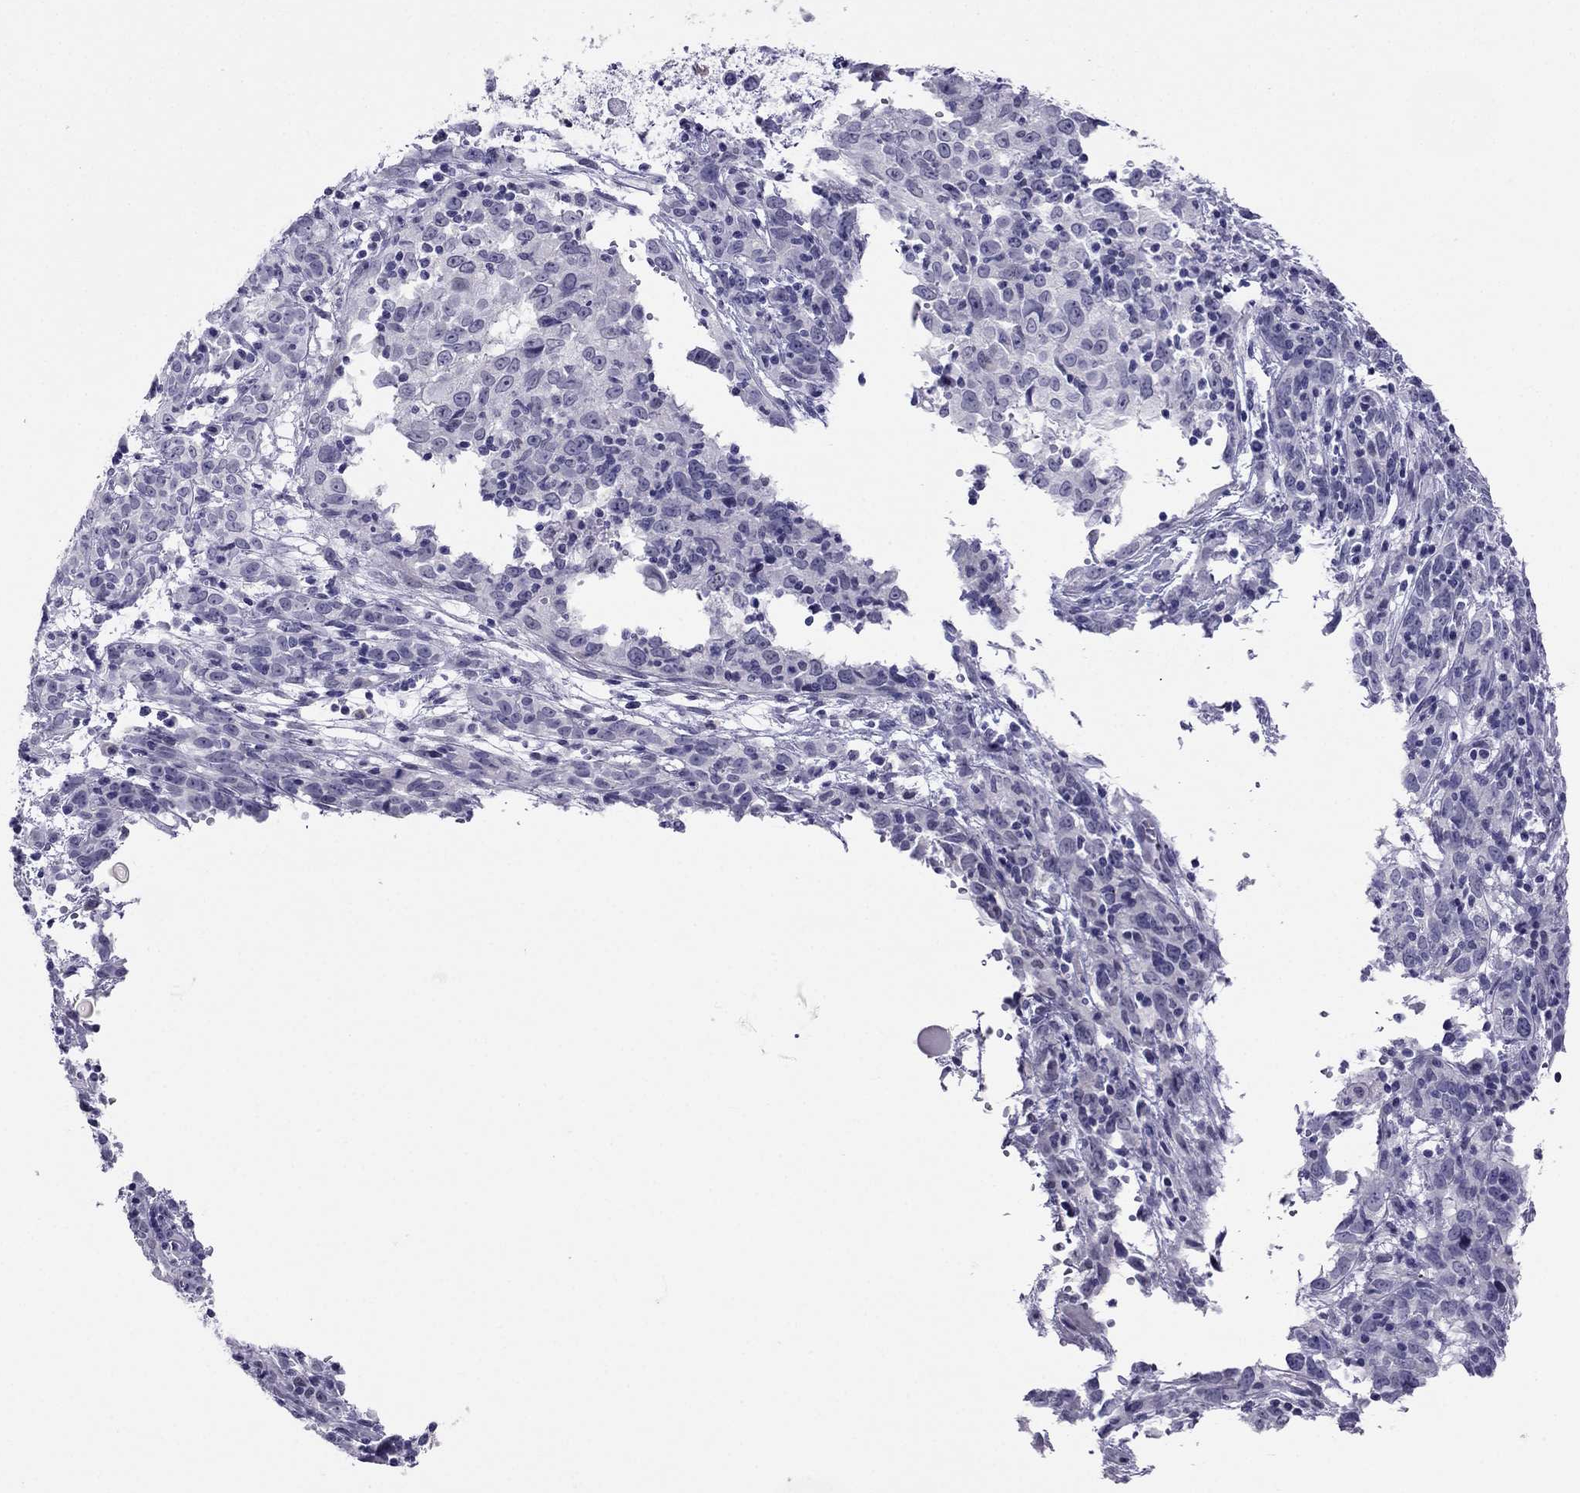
{"staining": {"intensity": "negative", "quantity": "none", "location": "none"}, "tissue": "cervical cancer", "cell_type": "Tumor cells", "image_type": "cancer", "snomed": [{"axis": "morphology", "description": "Adenocarcinoma, NOS"}, {"axis": "topography", "description": "Cervix"}], "caption": "Human cervical adenocarcinoma stained for a protein using immunohistochemistry (IHC) shows no positivity in tumor cells.", "gene": "CROCC2", "patient": {"sex": "female", "age": 40}}